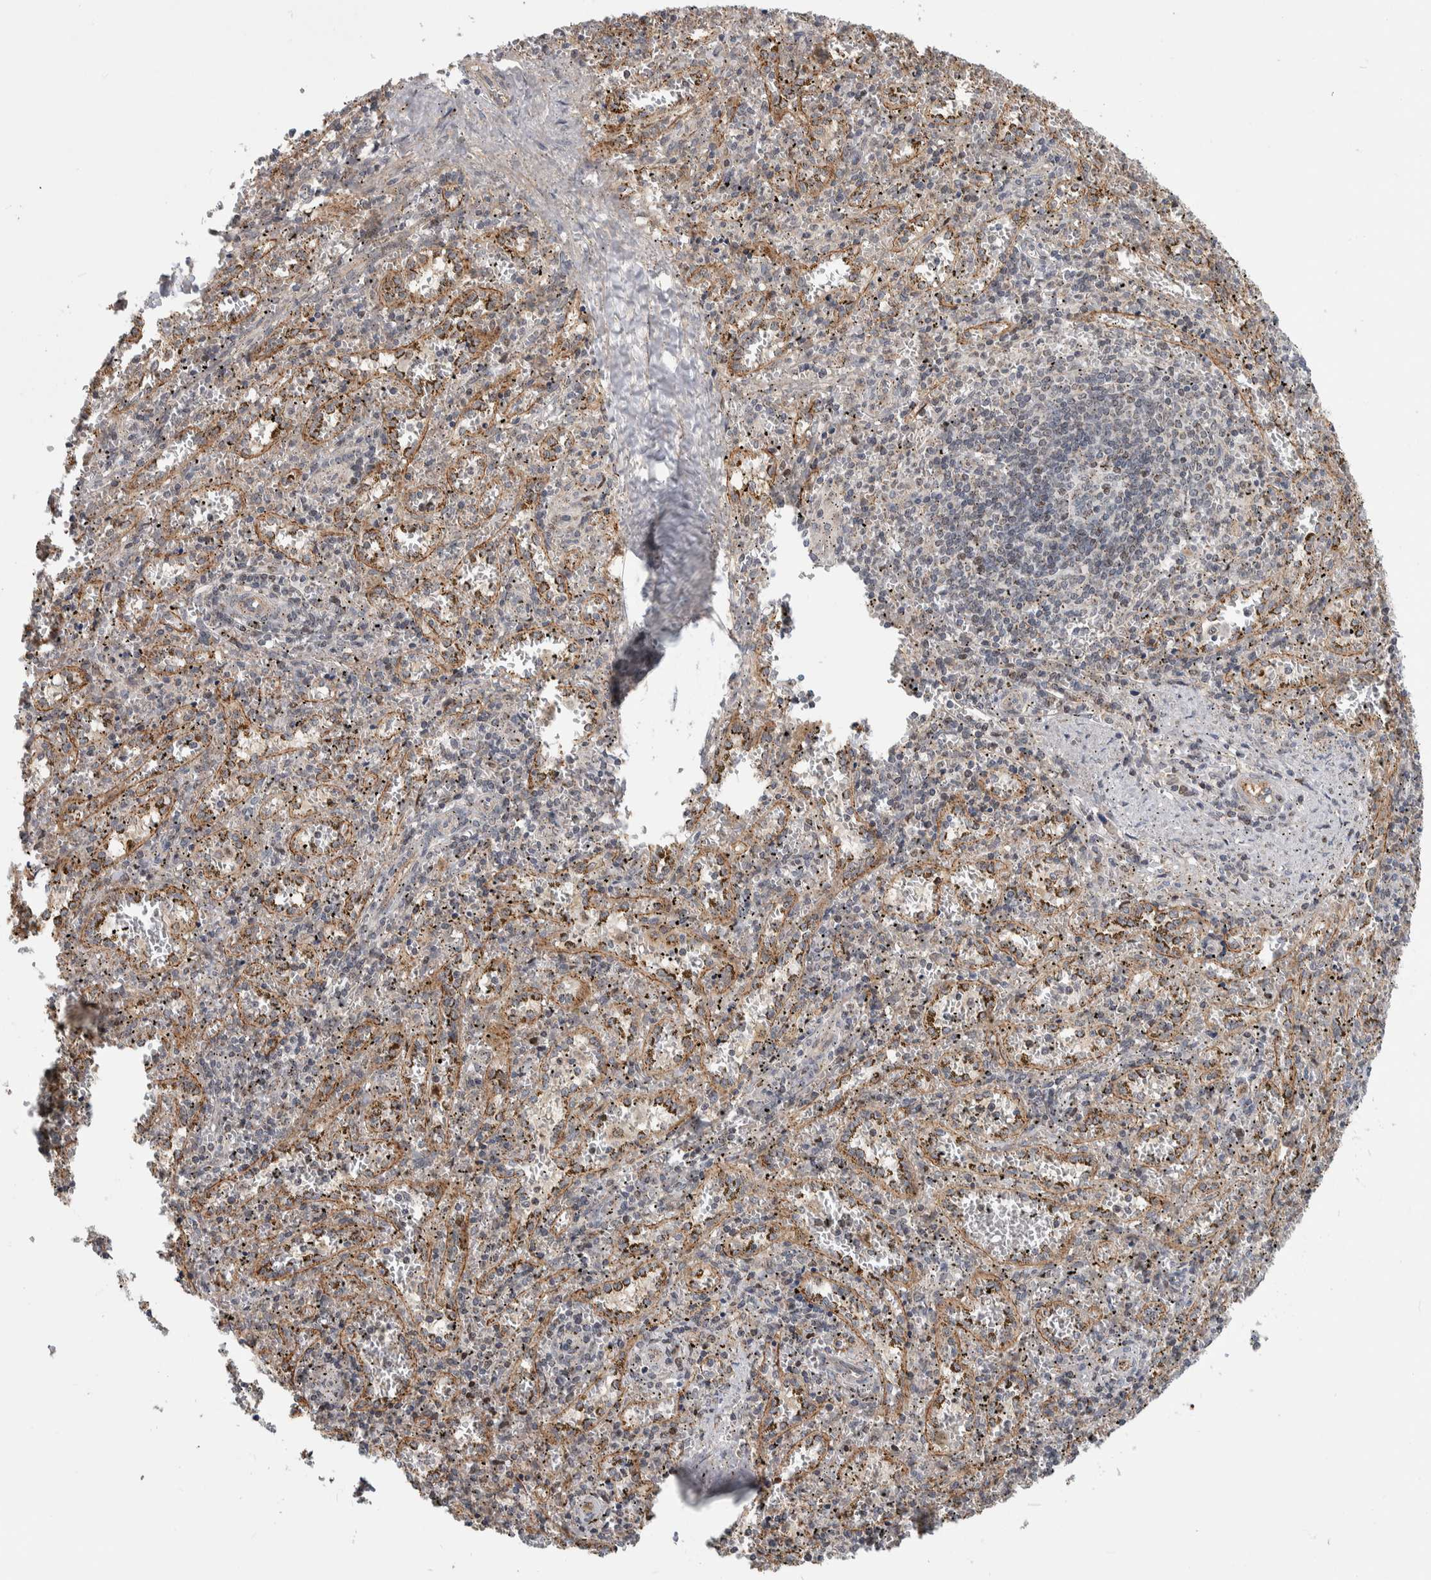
{"staining": {"intensity": "weak", "quantity": "25%-75%", "location": "cytoplasmic/membranous"}, "tissue": "spleen", "cell_type": "Cells in red pulp", "image_type": "normal", "snomed": [{"axis": "morphology", "description": "Normal tissue, NOS"}, {"axis": "topography", "description": "Spleen"}], "caption": "Immunohistochemistry histopathology image of unremarkable human spleen stained for a protein (brown), which exhibits low levels of weak cytoplasmic/membranous expression in approximately 25%-75% of cells in red pulp.", "gene": "MSL1", "patient": {"sex": "male", "age": 11}}